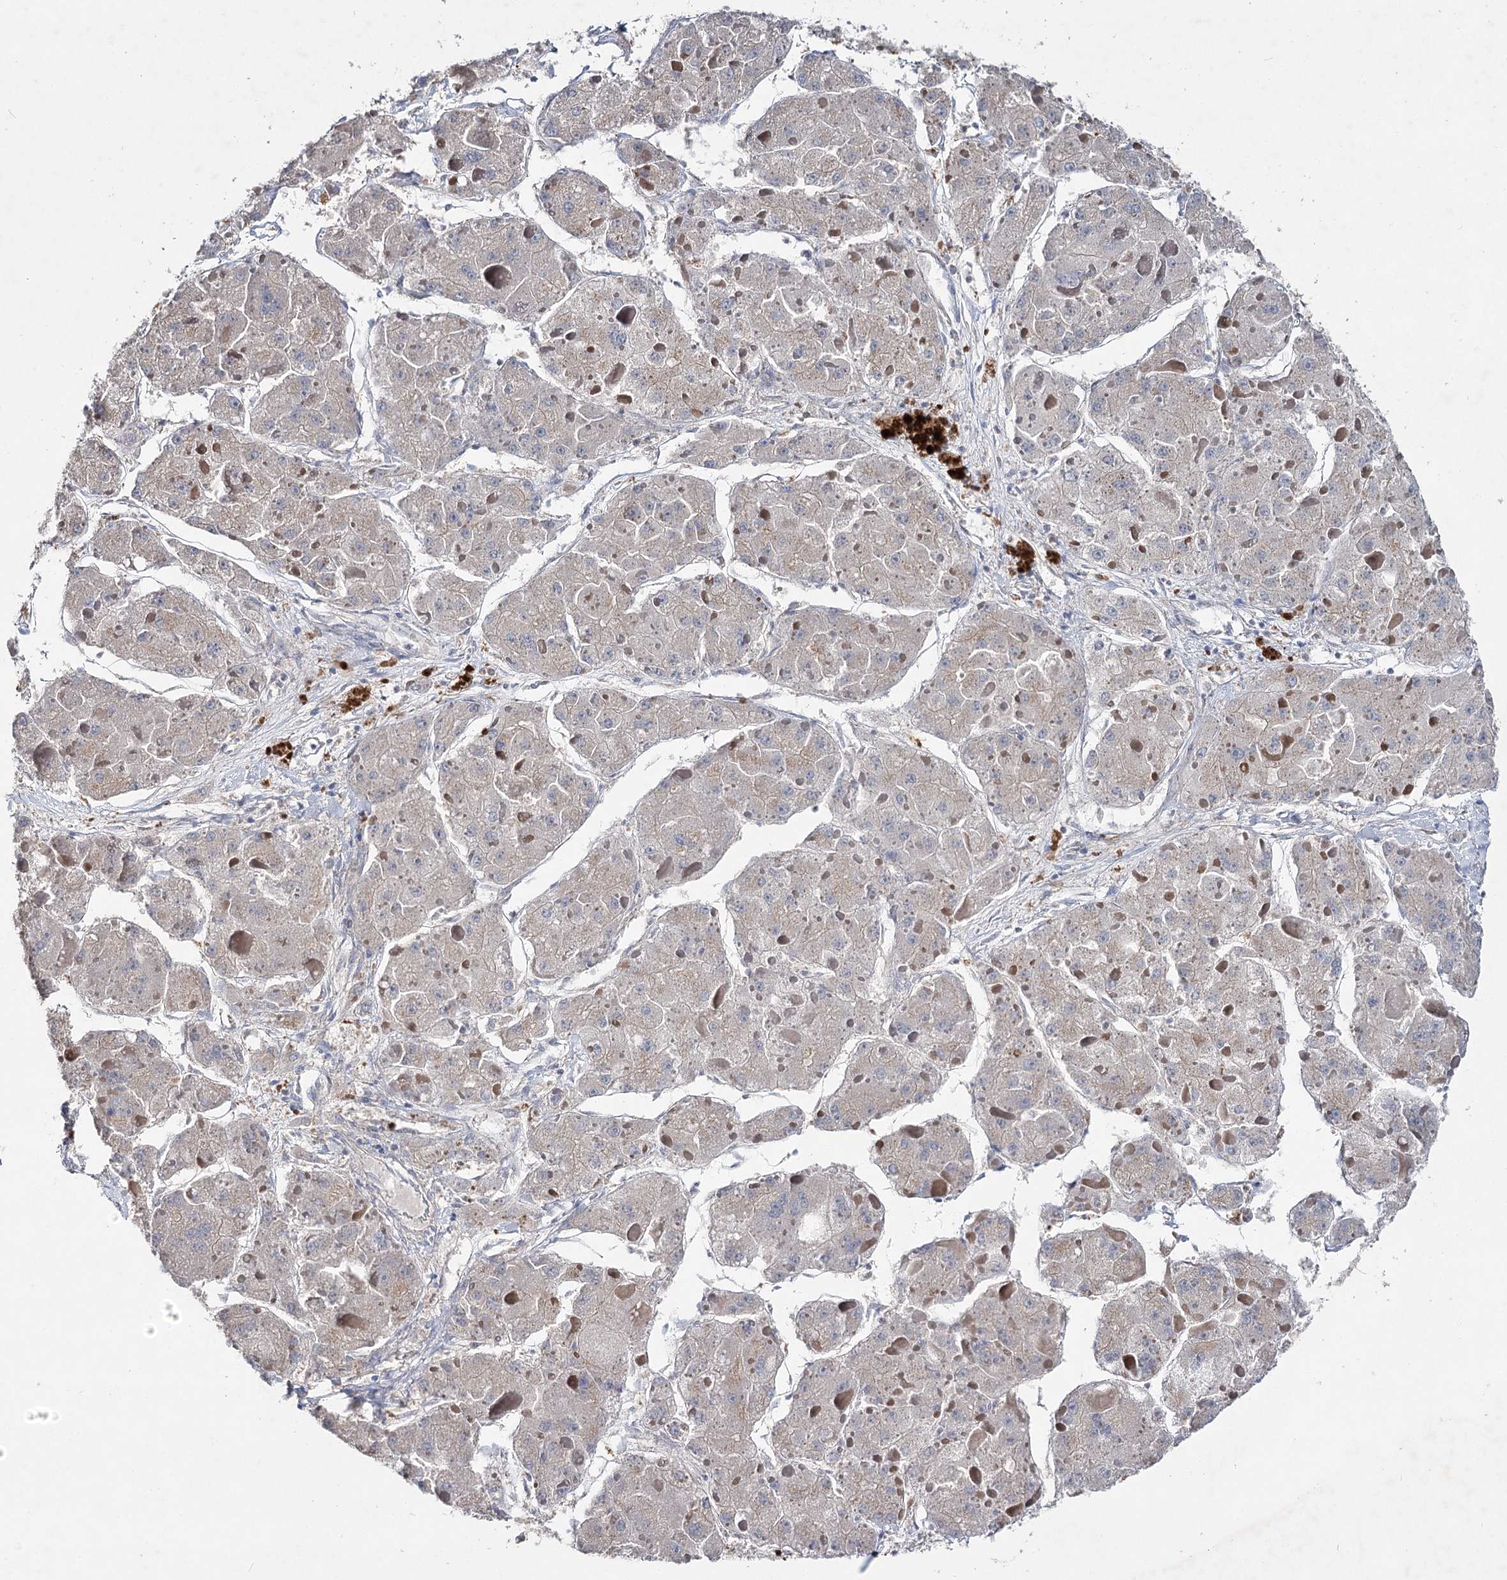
{"staining": {"intensity": "negative", "quantity": "none", "location": "none"}, "tissue": "liver cancer", "cell_type": "Tumor cells", "image_type": "cancer", "snomed": [{"axis": "morphology", "description": "Carcinoma, Hepatocellular, NOS"}, {"axis": "topography", "description": "Liver"}], "caption": "This is an immunohistochemistry (IHC) micrograph of human liver cancer. There is no expression in tumor cells.", "gene": "IL1RAP", "patient": {"sex": "female", "age": 73}}